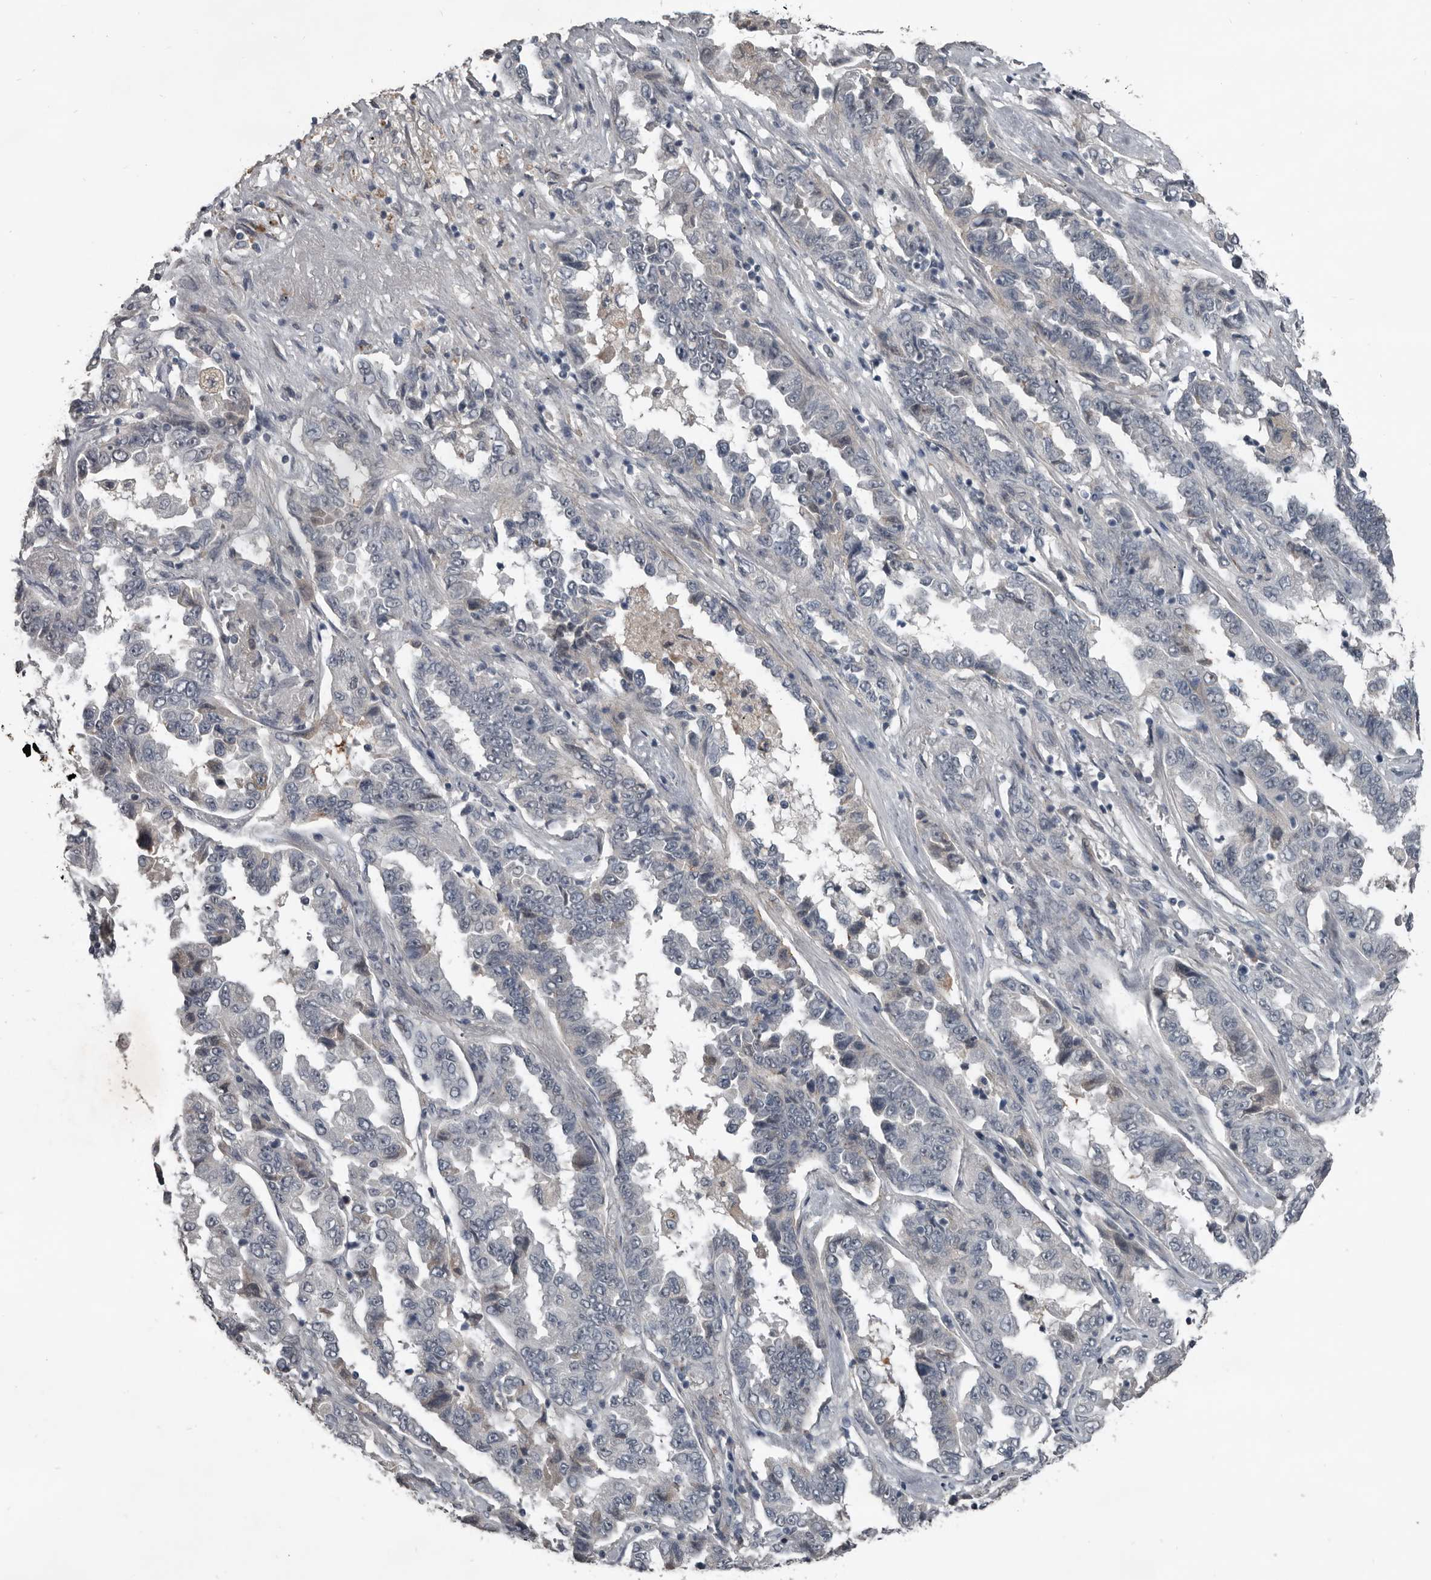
{"staining": {"intensity": "negative", "quantity": "none", "location": "none"}, "tissue": "lung cancer", "cell_type": "Tumor cells", "image_type": "cancer", "snomed": [{"axis": "morphology", "description": "Adenocarcinoma, NOS"}, {"axis": "topography", "description": "Lung"}], "caption": "High magnification brightfield microscopy of lung cancer stained with DAB (3,3'-diaminobenzidine) (brown) and counterstained with hematoxylin (blue): tumor cells show no significant staining.", "gene": "C1orf216", "patient": {"sex": "female", "age": 51}}